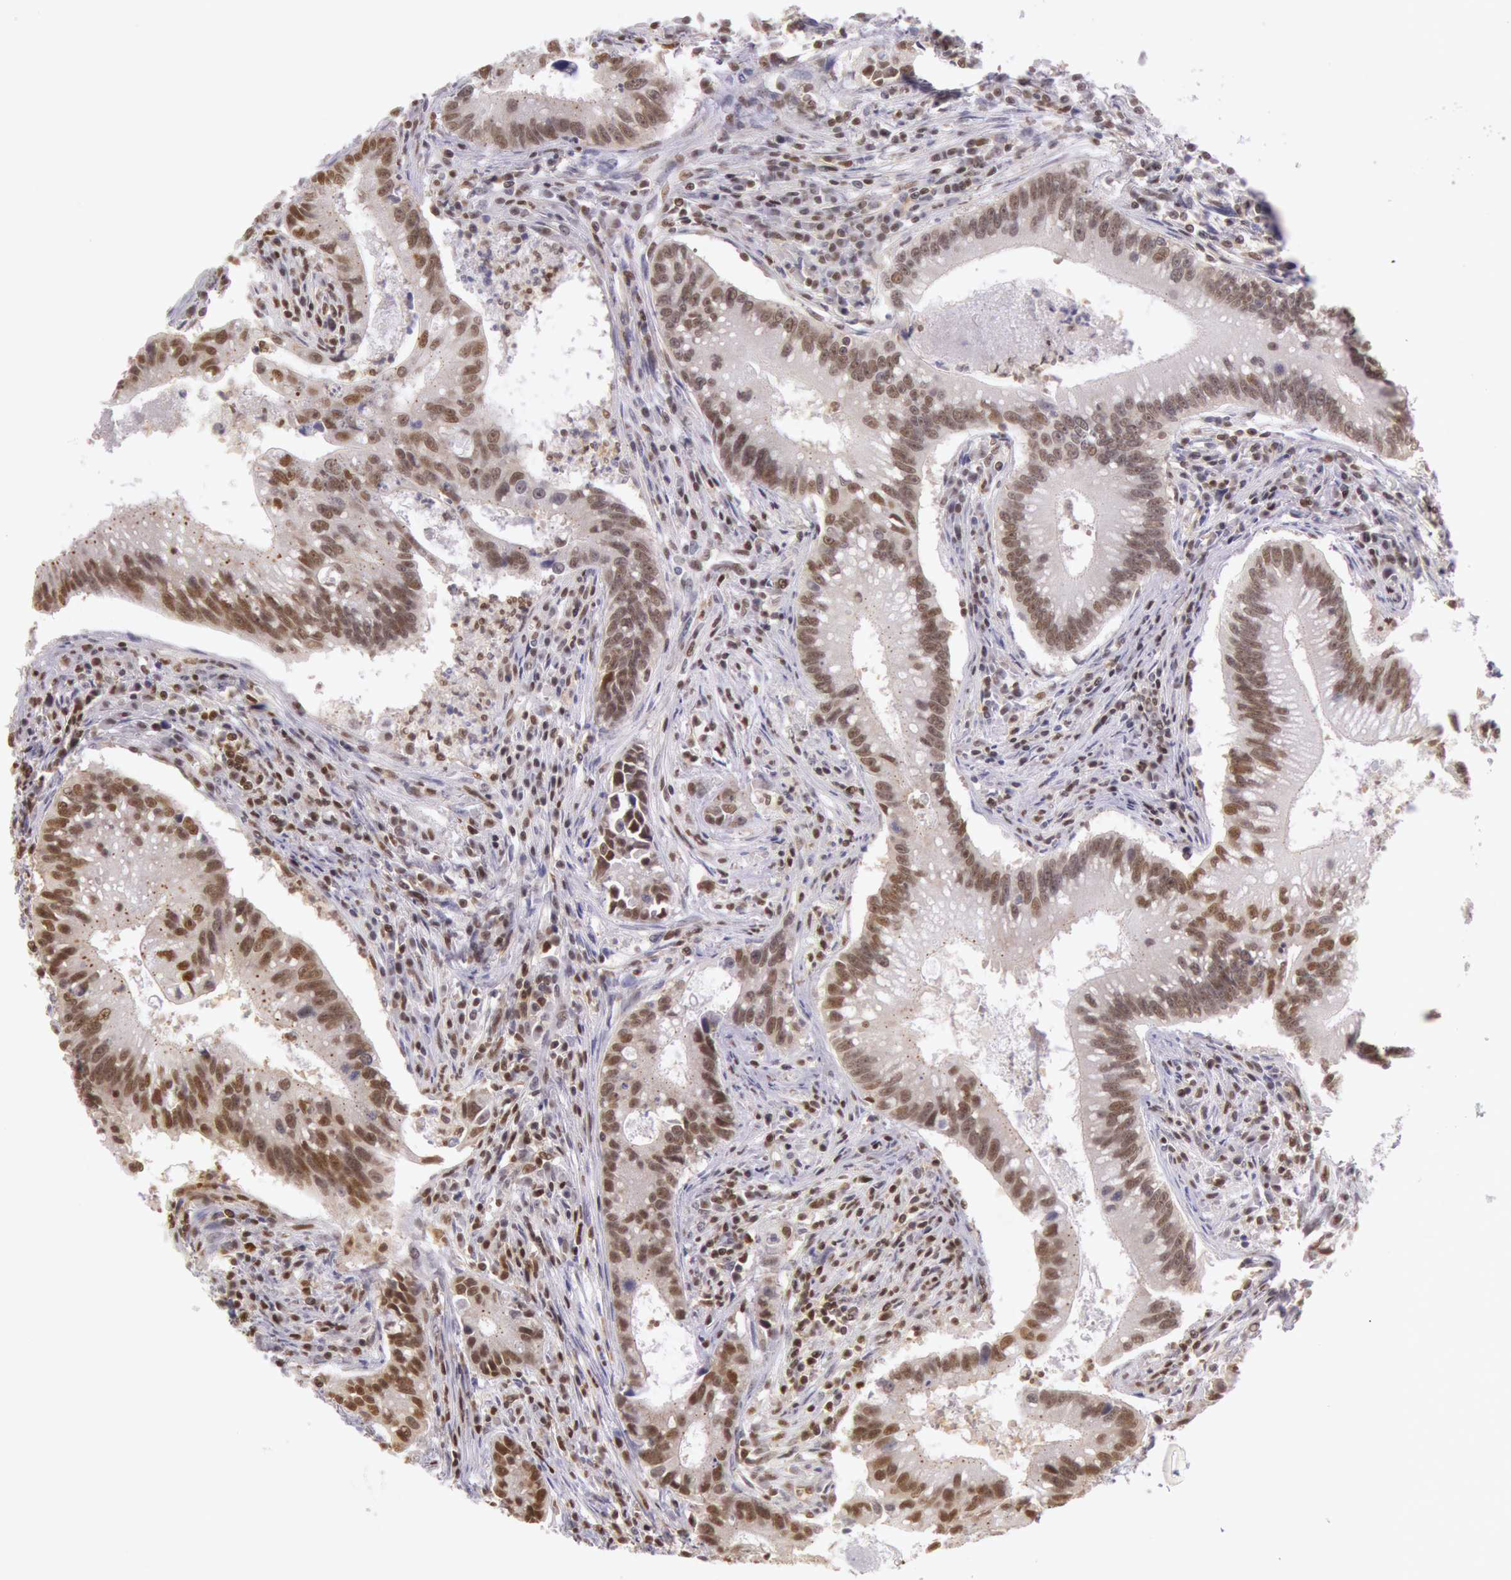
{"staining": {"intensity": "moderate", "quantity": "25%-75%", "location": "nuclear"}, "tissue": "colorectal cancer", "cell_type": "Tumor cells", "image_type": "cancer", "snomed": [{"axis": "morphology", "description": "Adenocarcinoma, NOS"}, {"axis": "topography", "description": "Rectum"}], "caption": "About 25%-75% of tumor cells in human colorectal adenocarcinoma exhibit moderate nuclear protein staining as visualized by brown immunohistochemical staining.", "gene": "ESS2", "patient": {"sex": "female", "age": 81}}